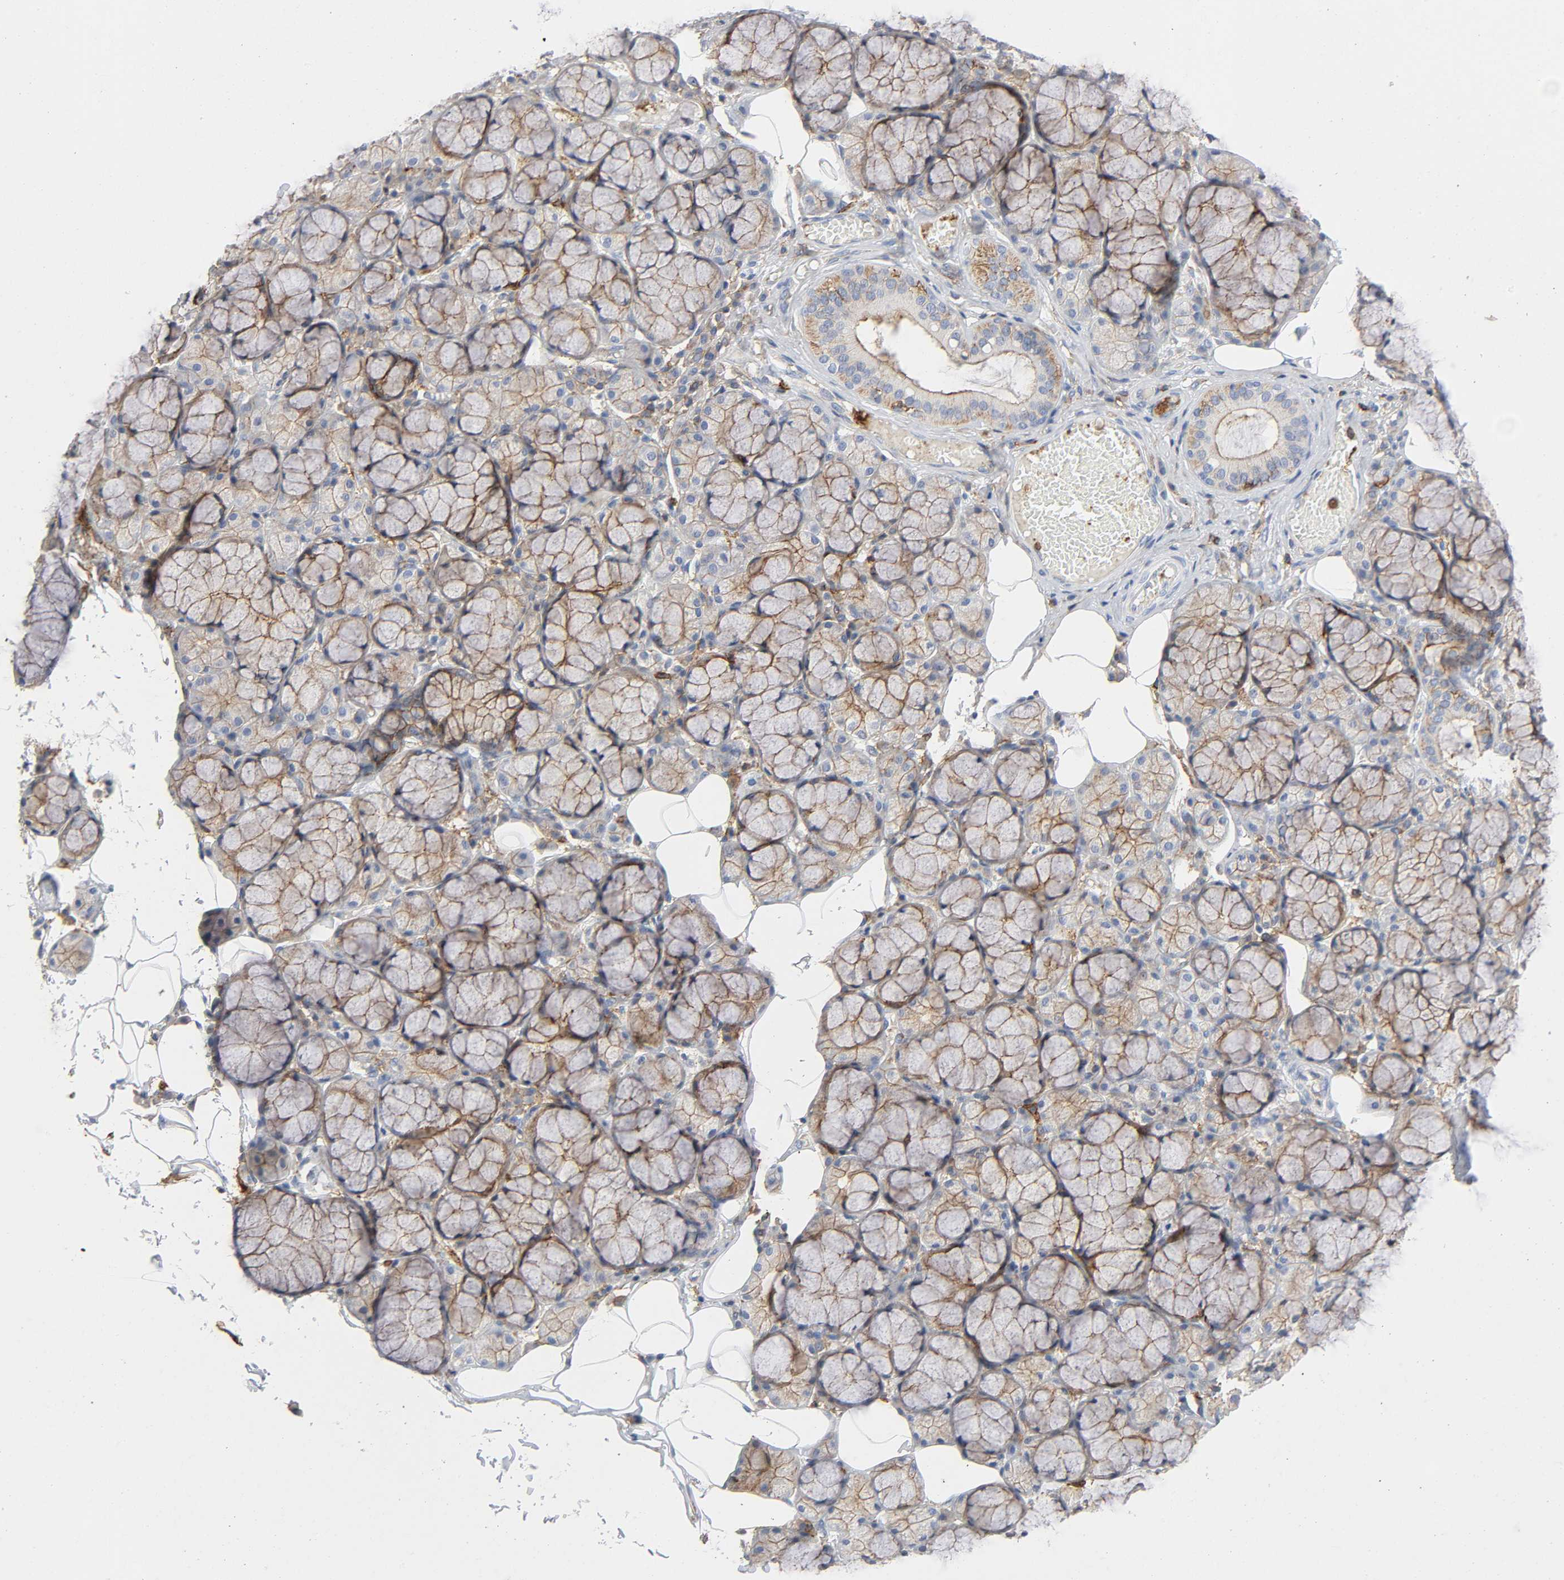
{"staining": {"intensity": "weak", "quantity": "25%-75%", "location": "cytoplasmic/membranous"}, "tissue": "salivary gland", "cell_type": "Glandular cells", "image_type": "normal", "snomed": [{"axis": "morphology", "description": "Normal tissue, NOS"}, {"axis": "topography", "description": "Skeletal muscle"}, {"axis": "topography", "description": "Oral tissue"}, {"axis": "topography", "description": "Salivary gland"}, {"axis": "topography", "description": "Peripheral nerve tissue"}], "caption": "The immunohistochemical stain shows weak cytoplasmic/membranous positivity in glandular cells of unremarkable salivary gland.", "gene": "LYN", "patient": {"sex": "male", "age": 54}}